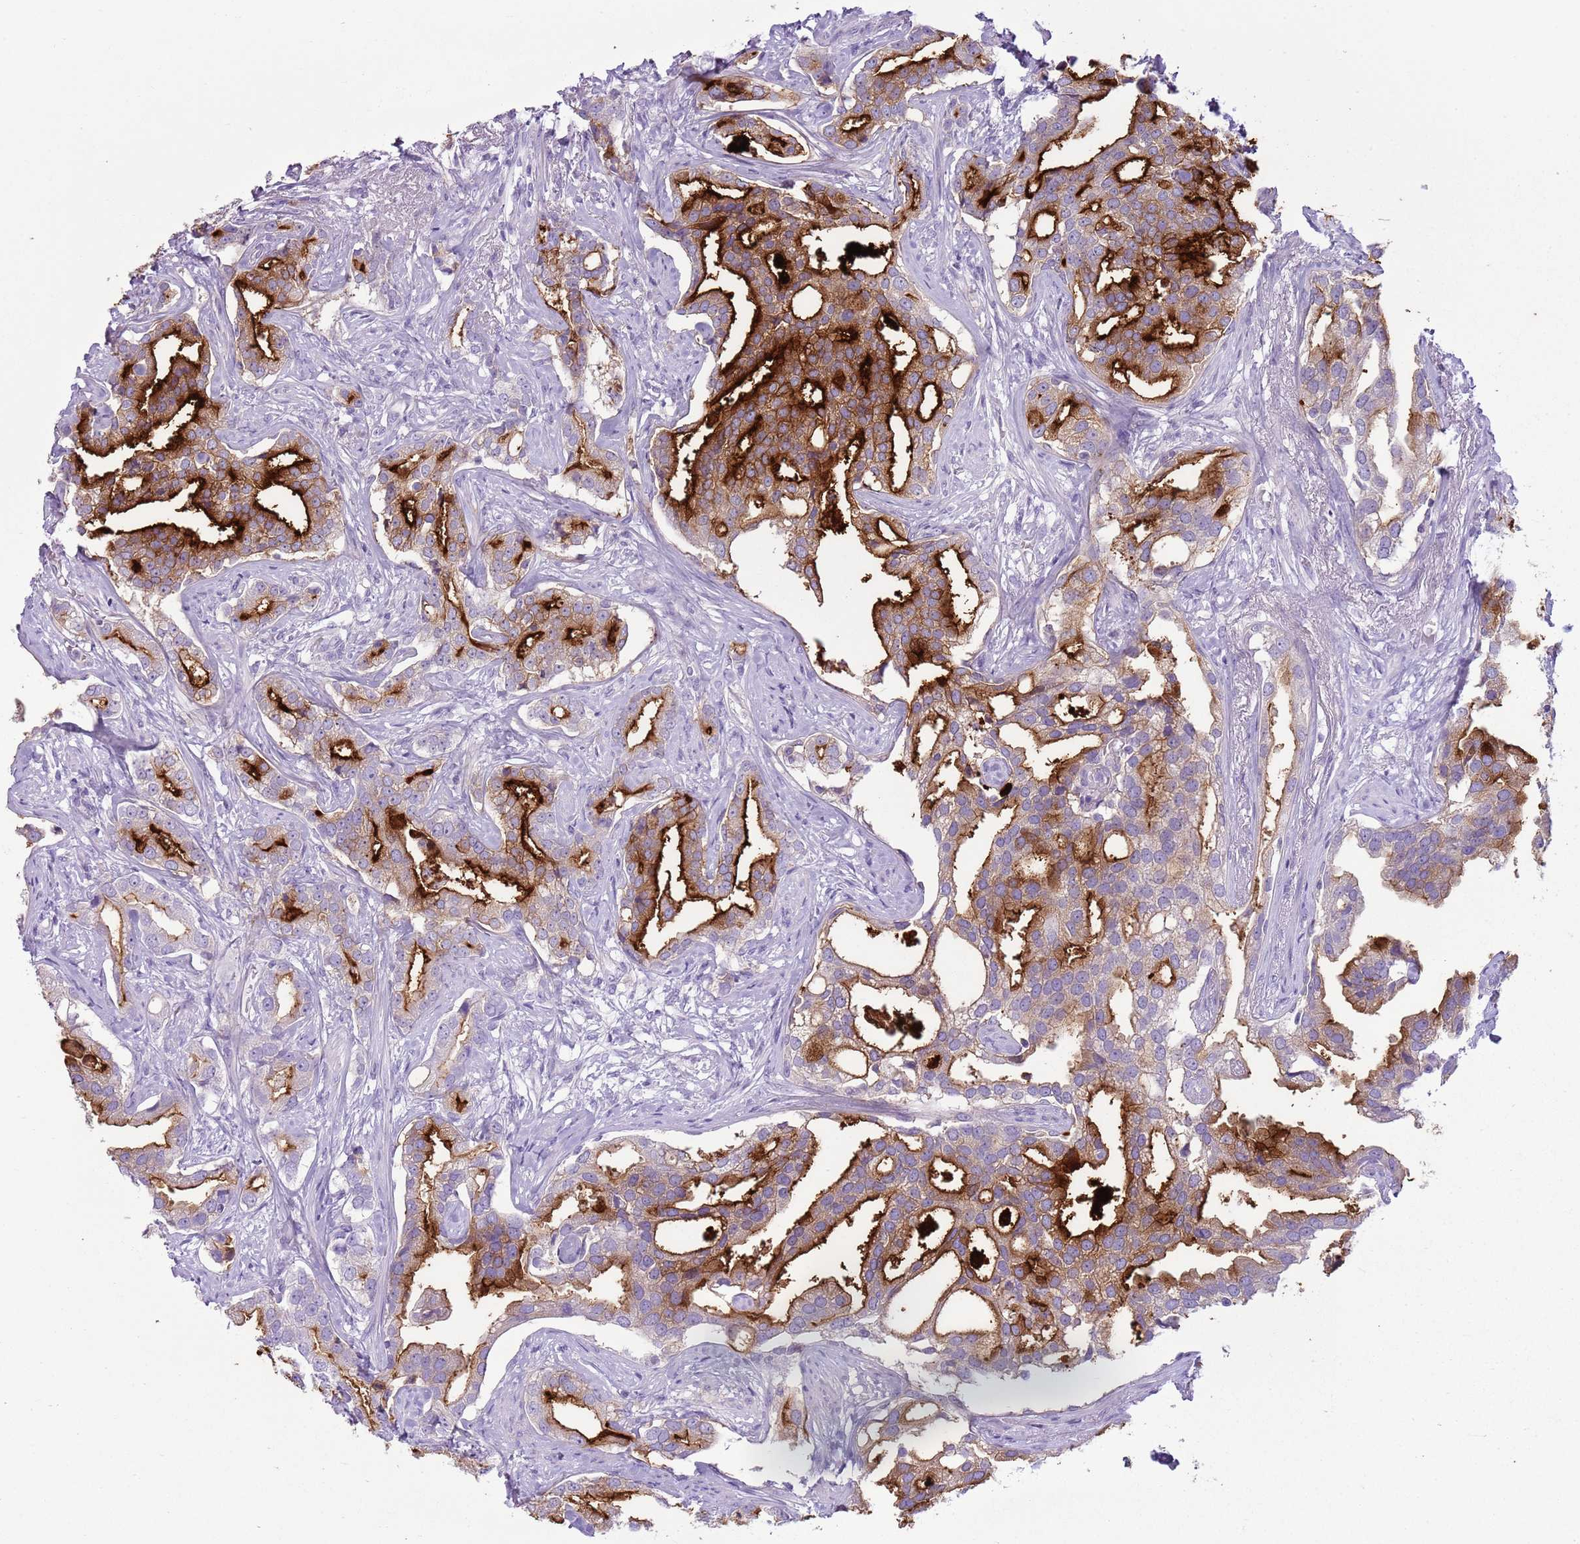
{"staining": {"intensity": "strong", "quantity": "25%-75%", "location": "cytoplasmic/membranous"}, "tissue": "prostate cancer", "cell_type": "Tumor cells", "image_type": "cancer", "snomed": [{"axis": "morphology", "description": "Adenocarcinoma, High grade"}, {"axis": "topography", "description": "Prostate"}], "caption": "Prostate cancer (high-grade adenocarcinoma) was stained to show a protein in brown. There is high levels of strong cytoplasmic/membranous positivity in approximately 25%-75% of tumor cells.", "gene": "CD177", "patient": {"sex": "male", "age": 67}}